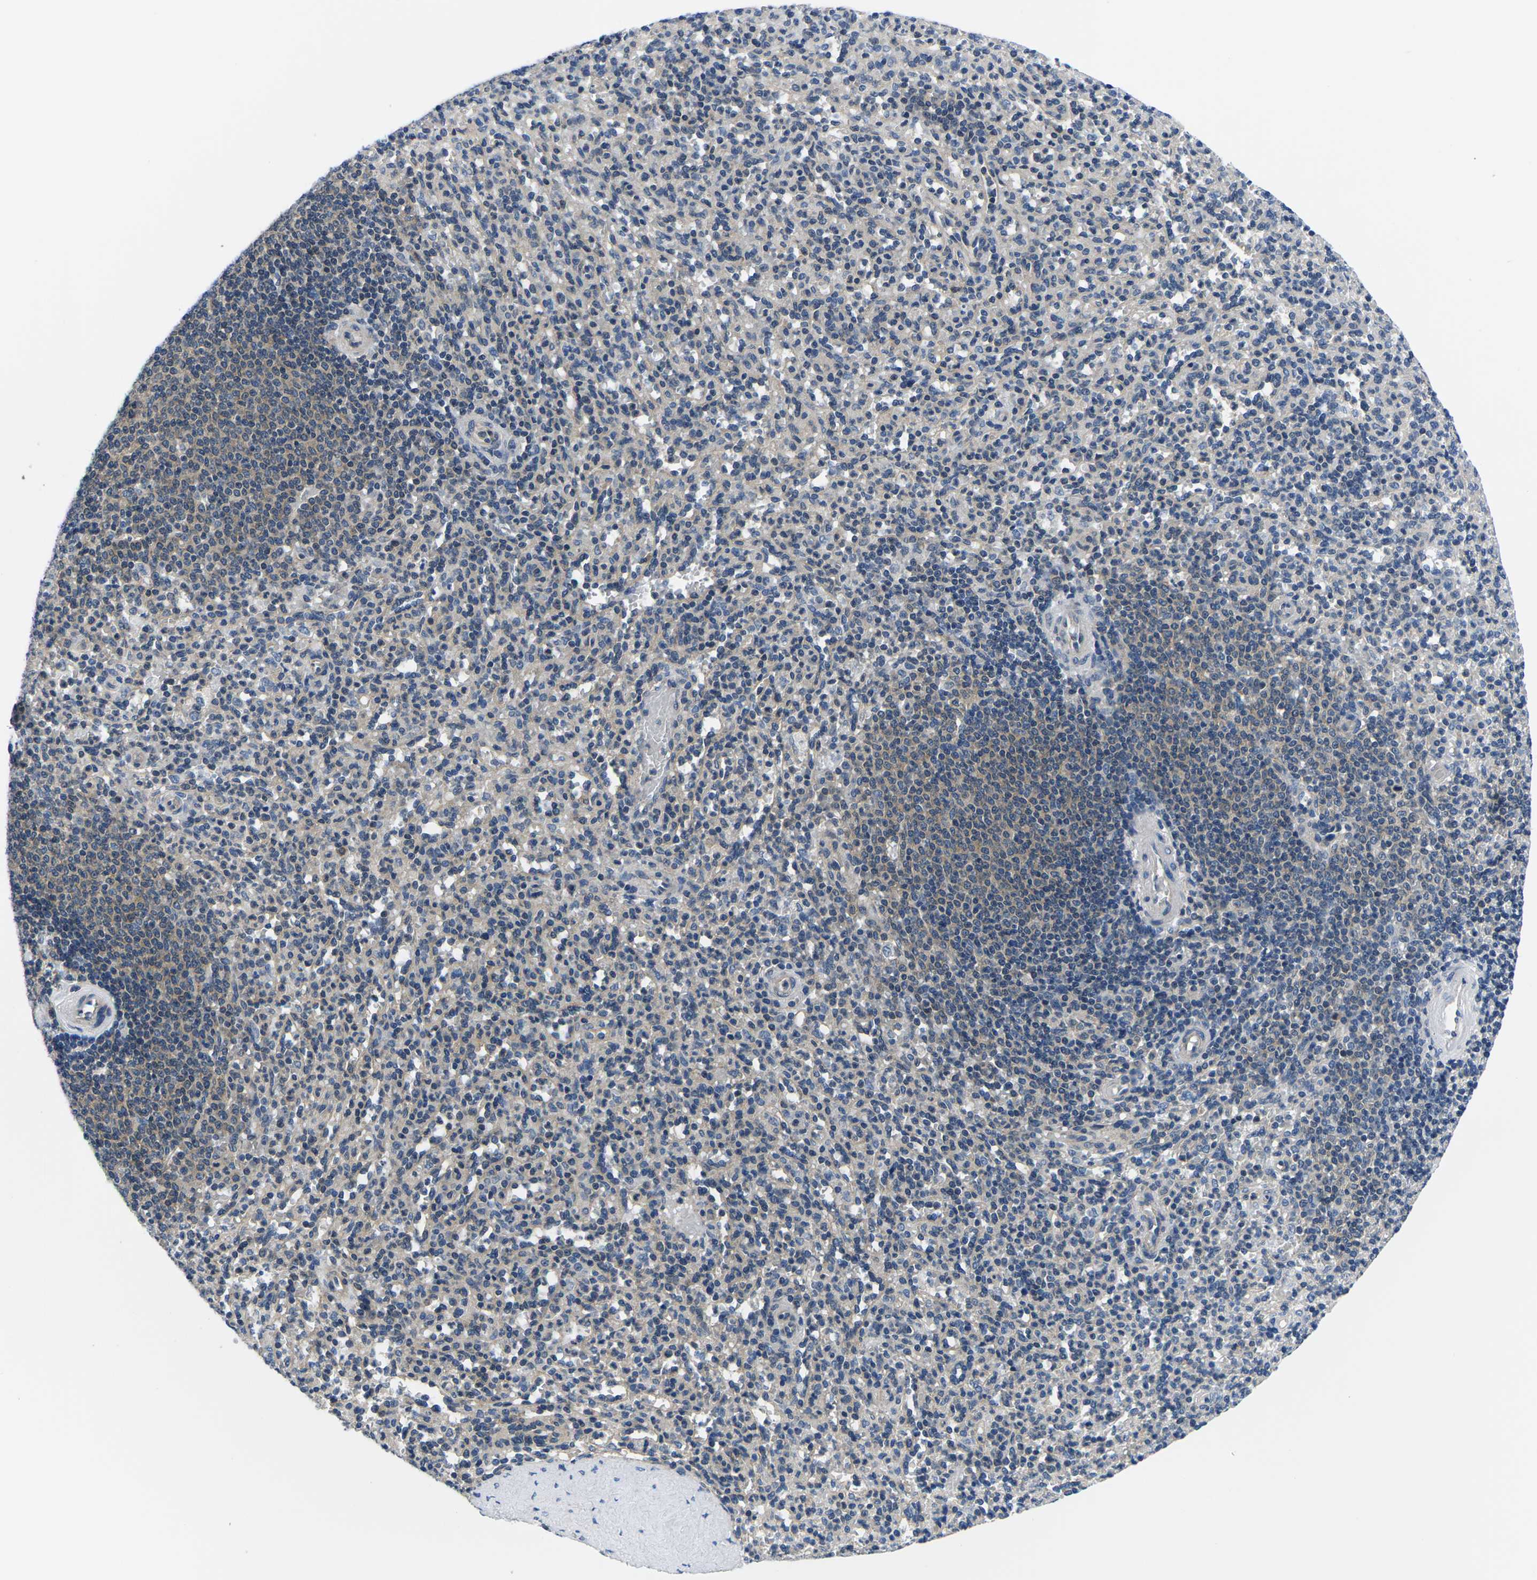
{"staining": {"intensity": "weak", "quantity": "<25%", "location": "cytoplasmic/membranous"}, "tissue": "spleen", "cell_type": "Cells in red pulp", "image_type": "normal", "snomed": [{"axis": "morphology", "description": "Normal tissue, NOS"}, {"axis": "topography", "description": "Spleen"}], "caption": "Immunohistochemistry (IHC) photomicrograph of benign human spleen stained for a protein (brown), which displays no positivity in cells in red pulp.", "gene": "GSK3B", "patient": {"sex": "male", "age": 36}}